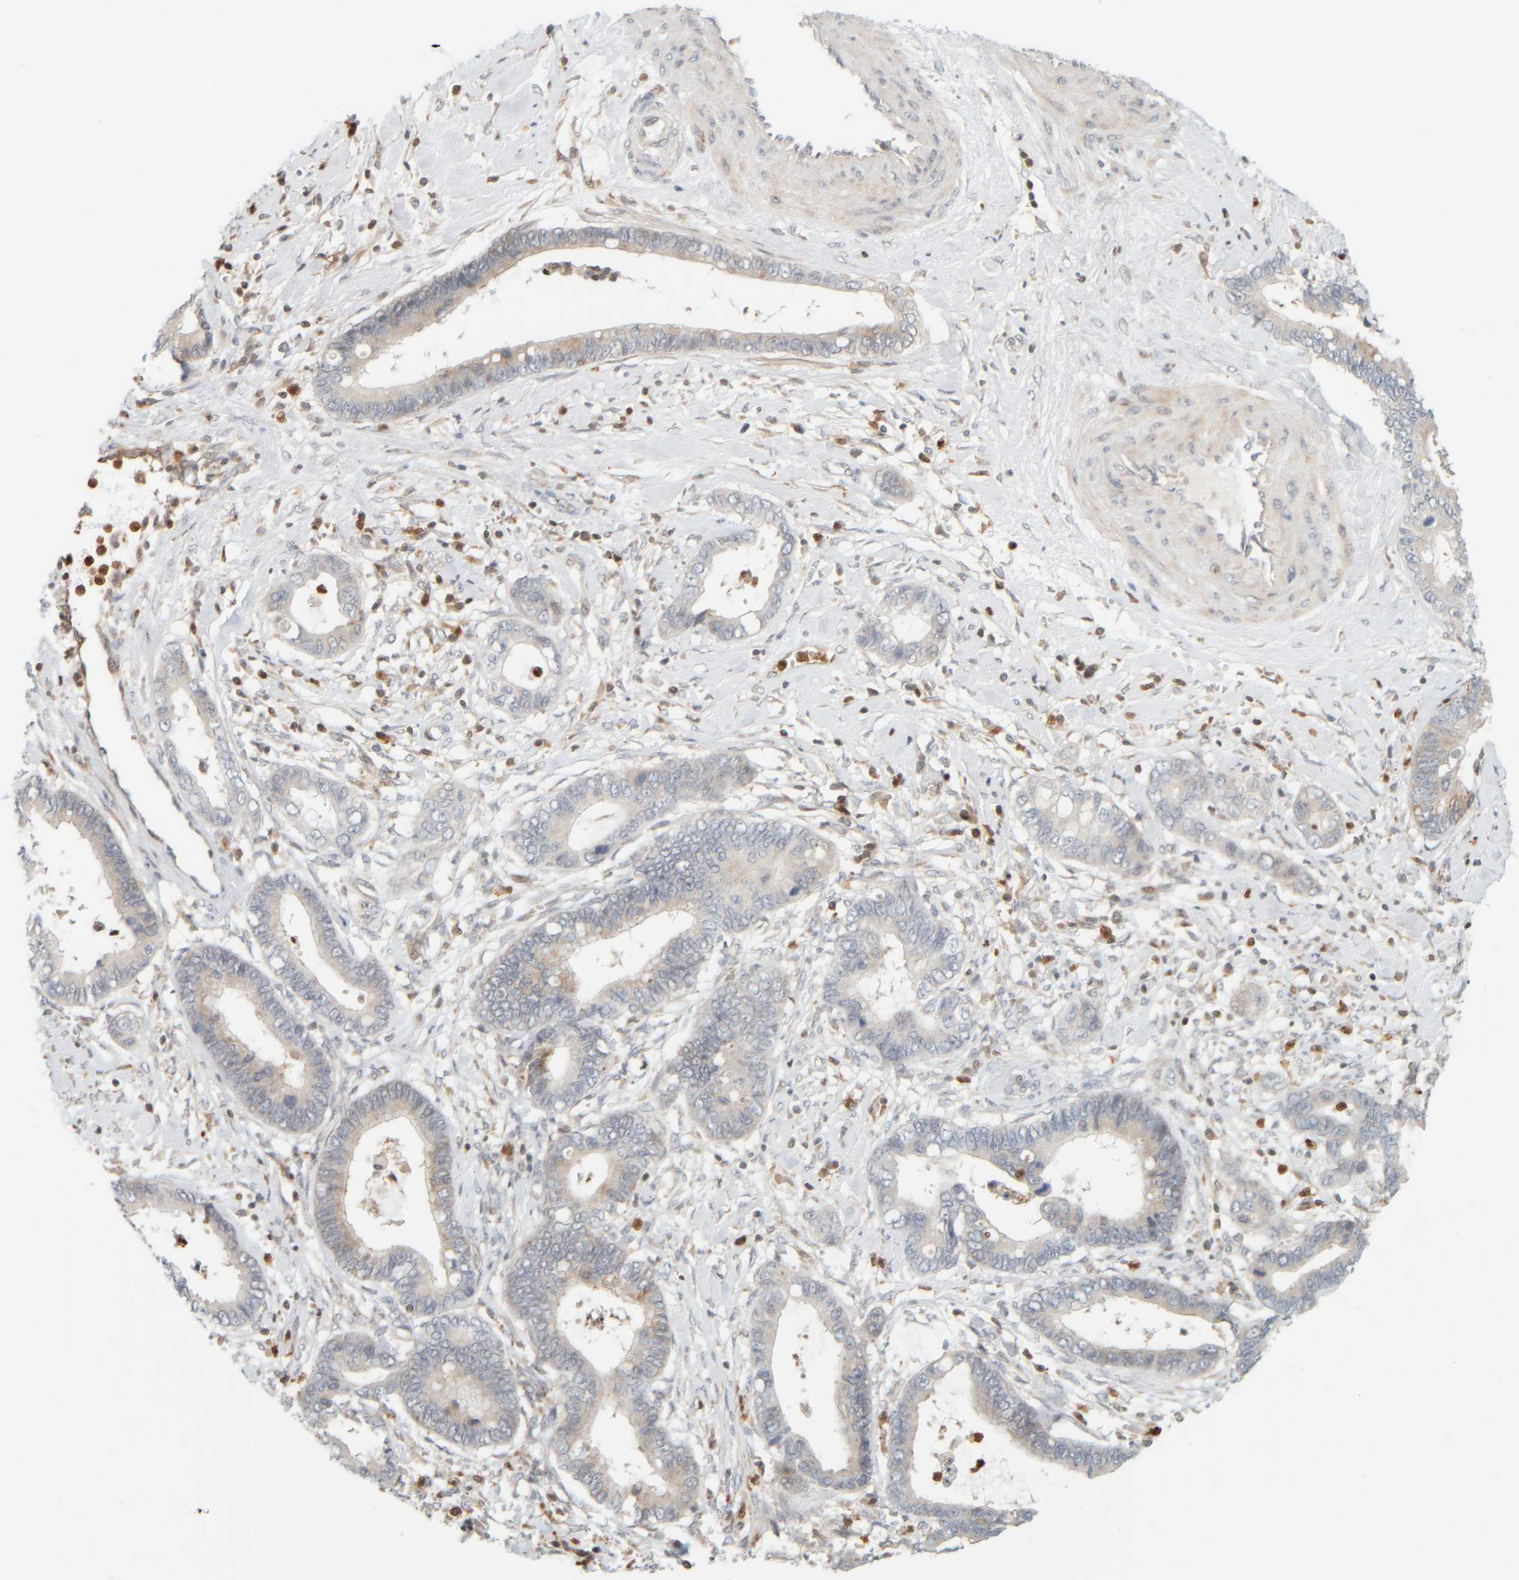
{"staining": {"intensity": "weak", "quantity": "25%-75%", "location": "cytoplasmic/membranous"}, "tissue": "cervical cancer", "cell_type": "Tumor cells", "image_type": "cancer", "snomed": [{"axis": "morphology", "description": "Adenocarcinoma, NOS"}, {"axis": "topography", "description": "Cervix"}], "caption": "Cervical cancer (adenocarcinoma) was stained to show a protein in brown. There is low levels of weak cytoplasmic/membranous expression in approximately 25%-75% of tumor cells.", "gene": "PTGES3L-AARSD1", "patient": {"sex": "female", "age": 44}}